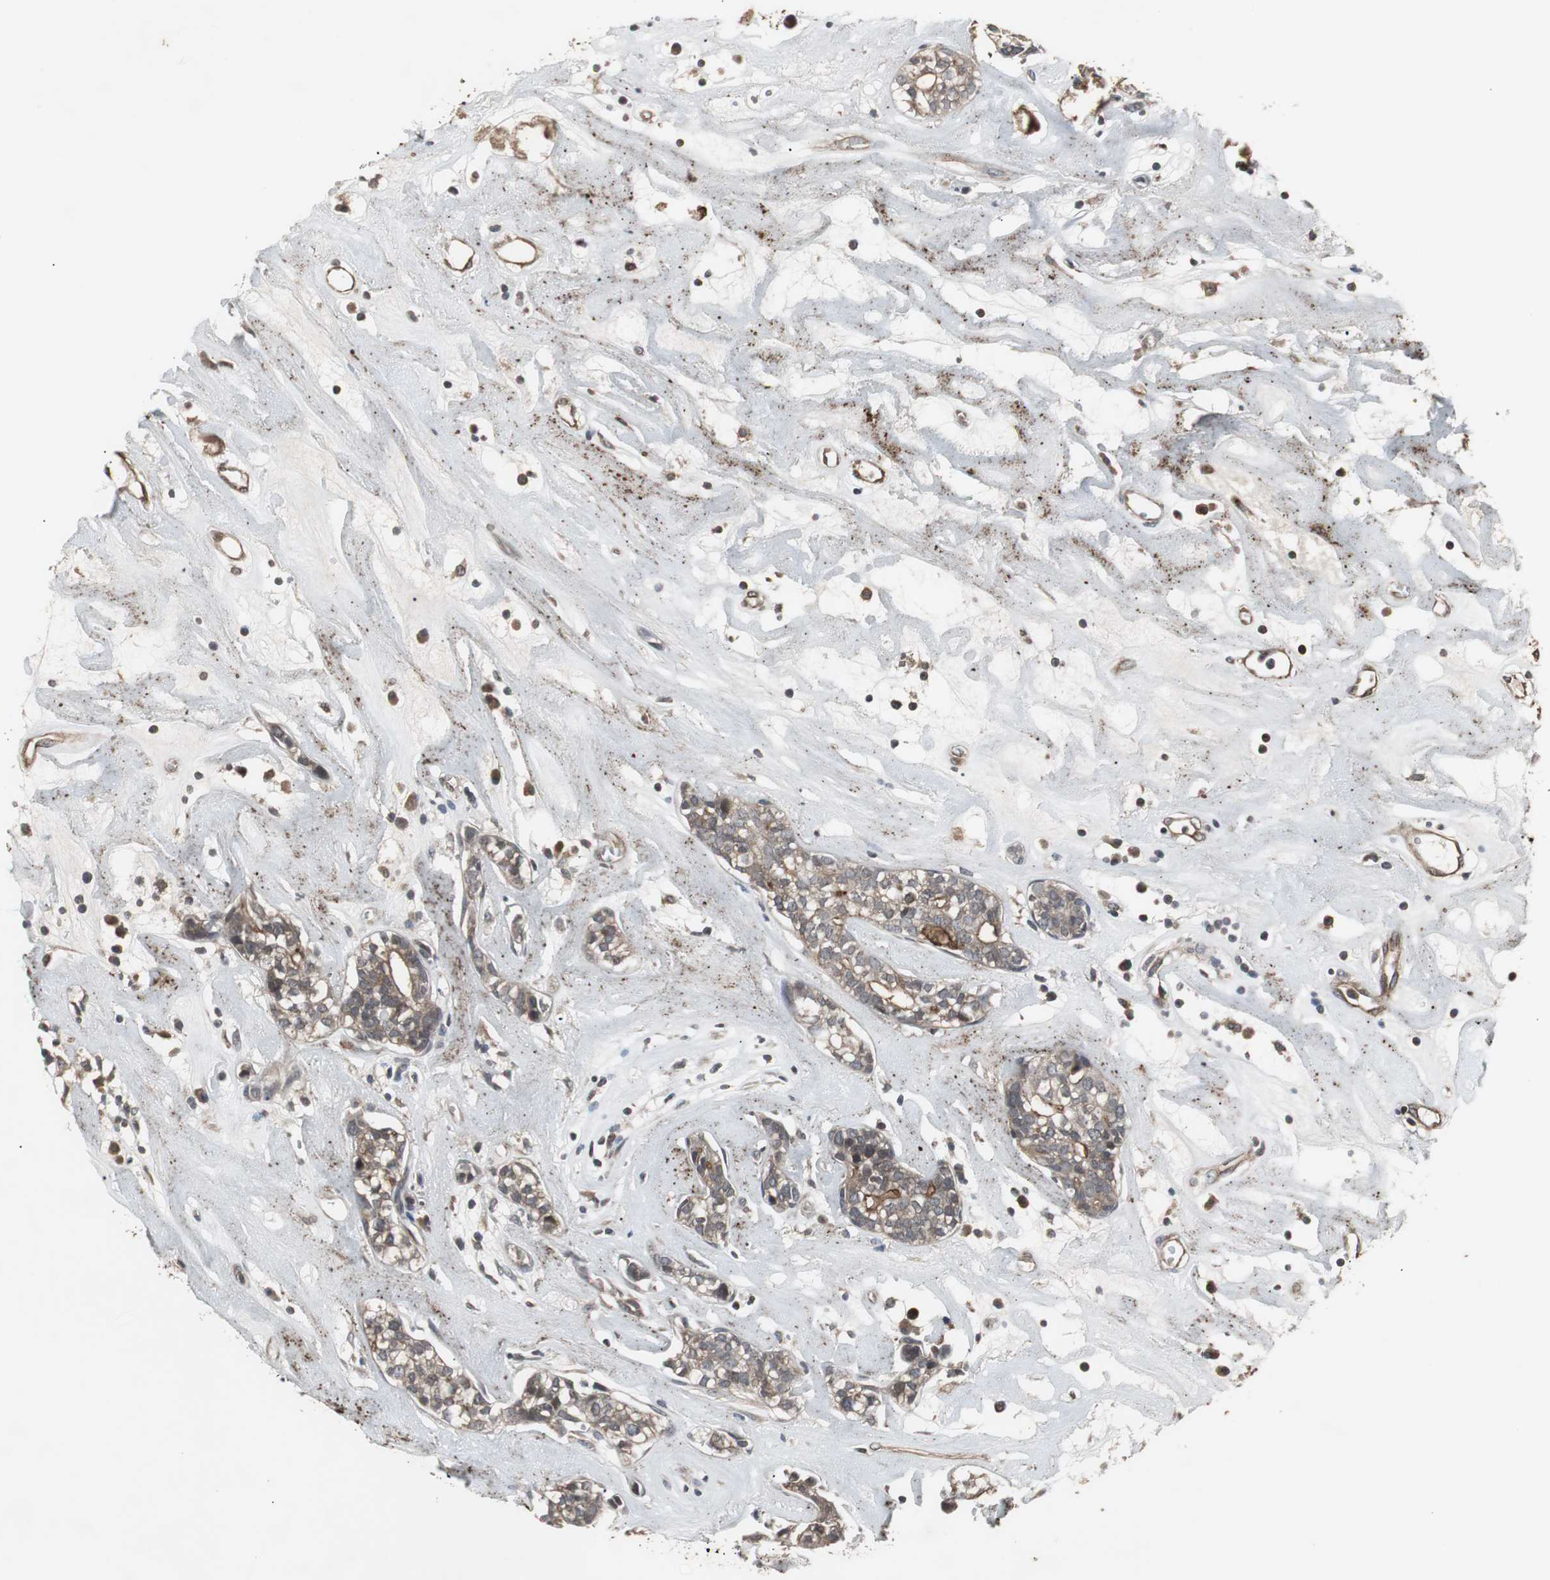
{"staining": {"intensity": "weak", "quantity": ">75%", "location": "cytoplasmic/membranous"}, "tissue": "head and neck cancer", "cell_type": "Tumor cells", "image_type": "cancer", "snomed": [{"axis": "morphology", "description": "Adenocarcinoma, NOS"}, {"axis": "topography", "description": "Salivary gland"}, {"axis": "topography", "description": "Head-Neck"}], "caption": "Human head and neck adenocarcinoma stained with a protein marker shows weak staining in tumor cells.", "gene": "ATP2B2", "patient": {"sex": "female", "age": 65}}